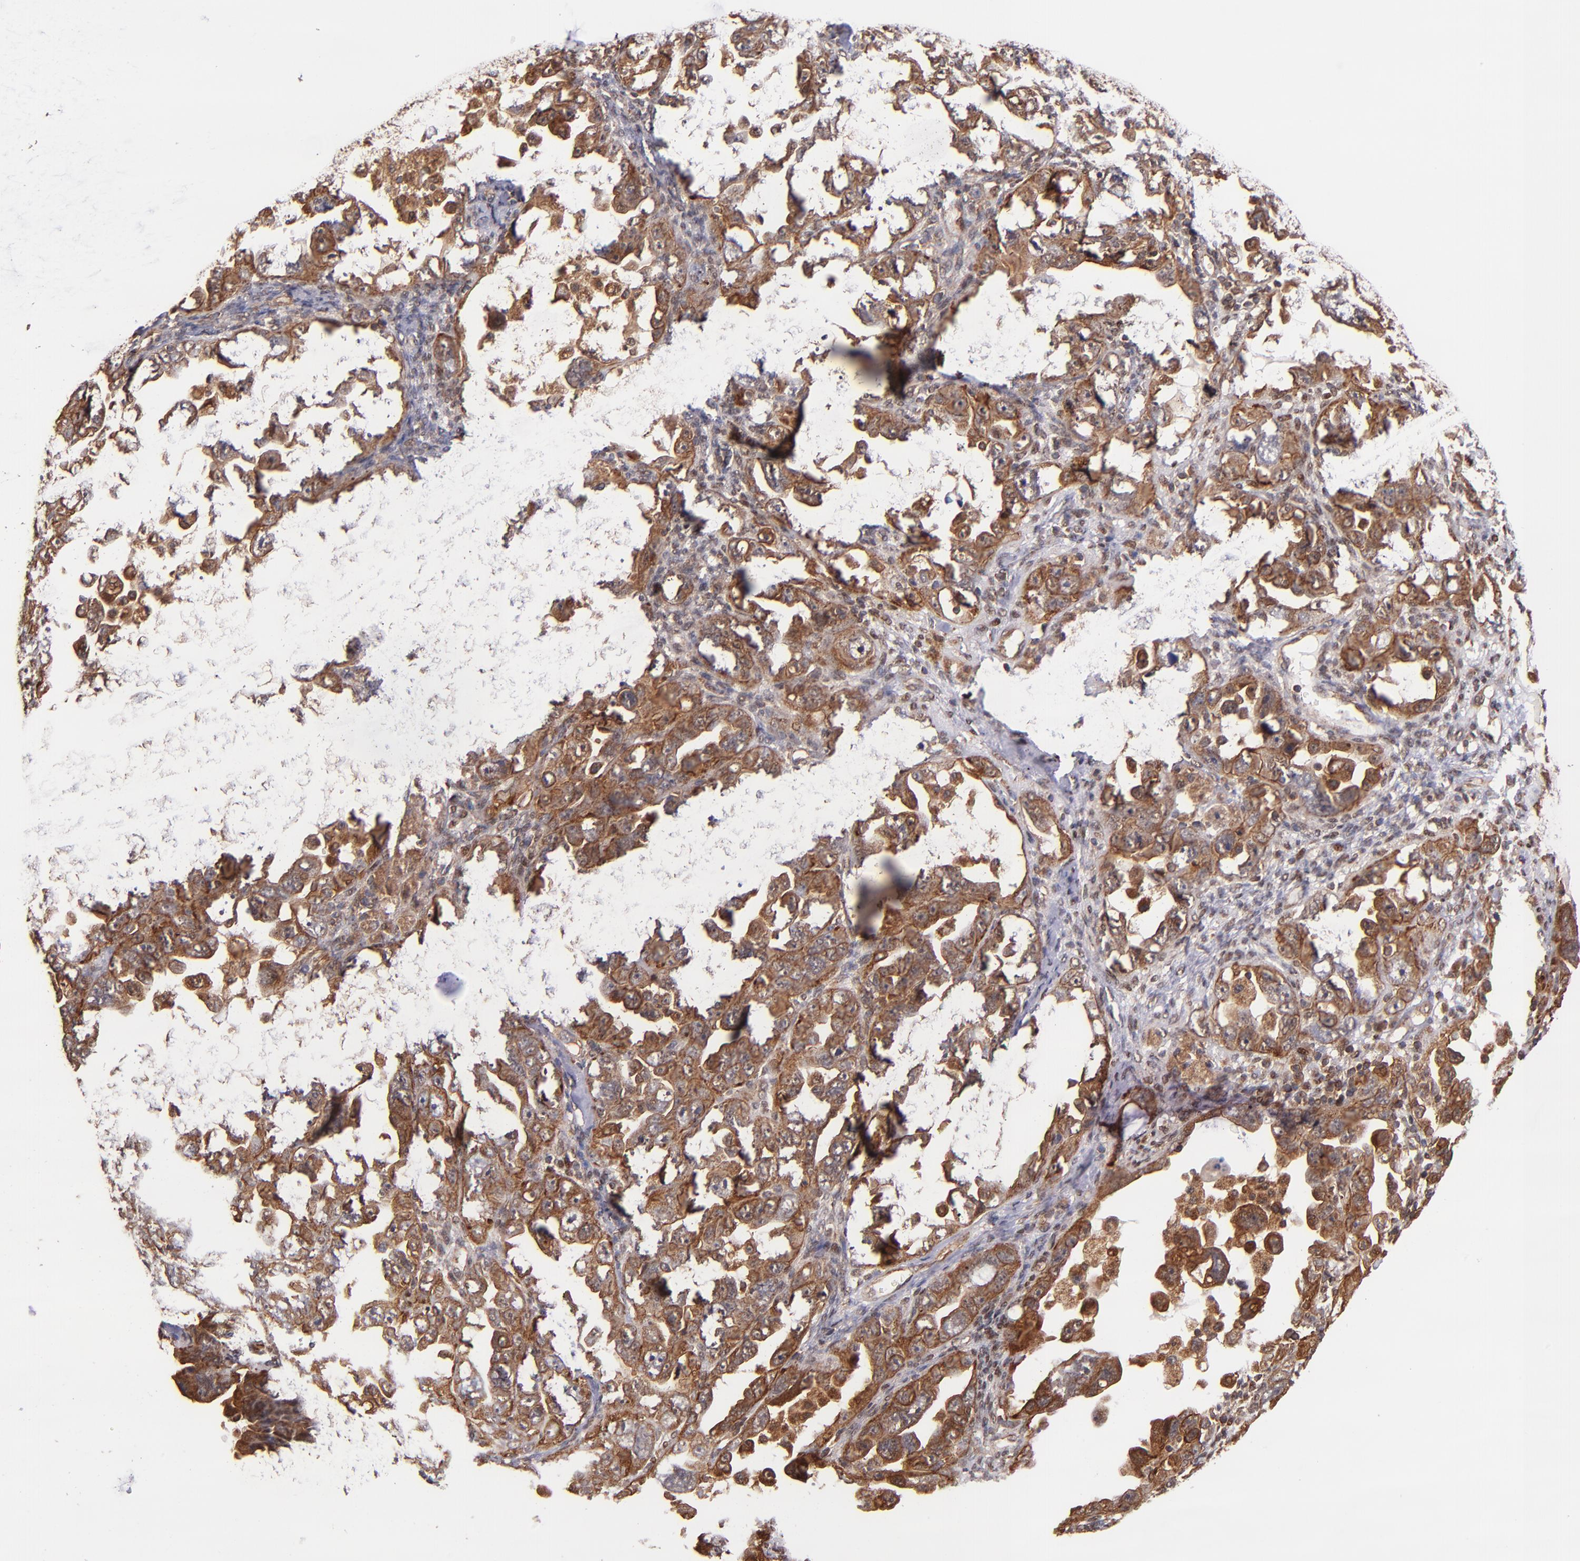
{"staining": {"intensity": "moderate", "quantity": ">75%", "location": "cytoplasmic/membranous"}, "tissue": "ovarian cancer", "cell_type": "Tumor cells", "image_type": "cancer", "snomed": [{"axis": "morphology", "description": "Cystadenocarcinoma, serous, NOS"}, {"axis": "topography", "description": "Ovary"}], "caption": "Tumor cells reveal medium levels of moderate cytoplasmic/membranous positivity in about >75% of cells in ovarian serous cystadenocarcinoma.", "gene": "STX8", "patient": {"sex": "female", "age": 66}}